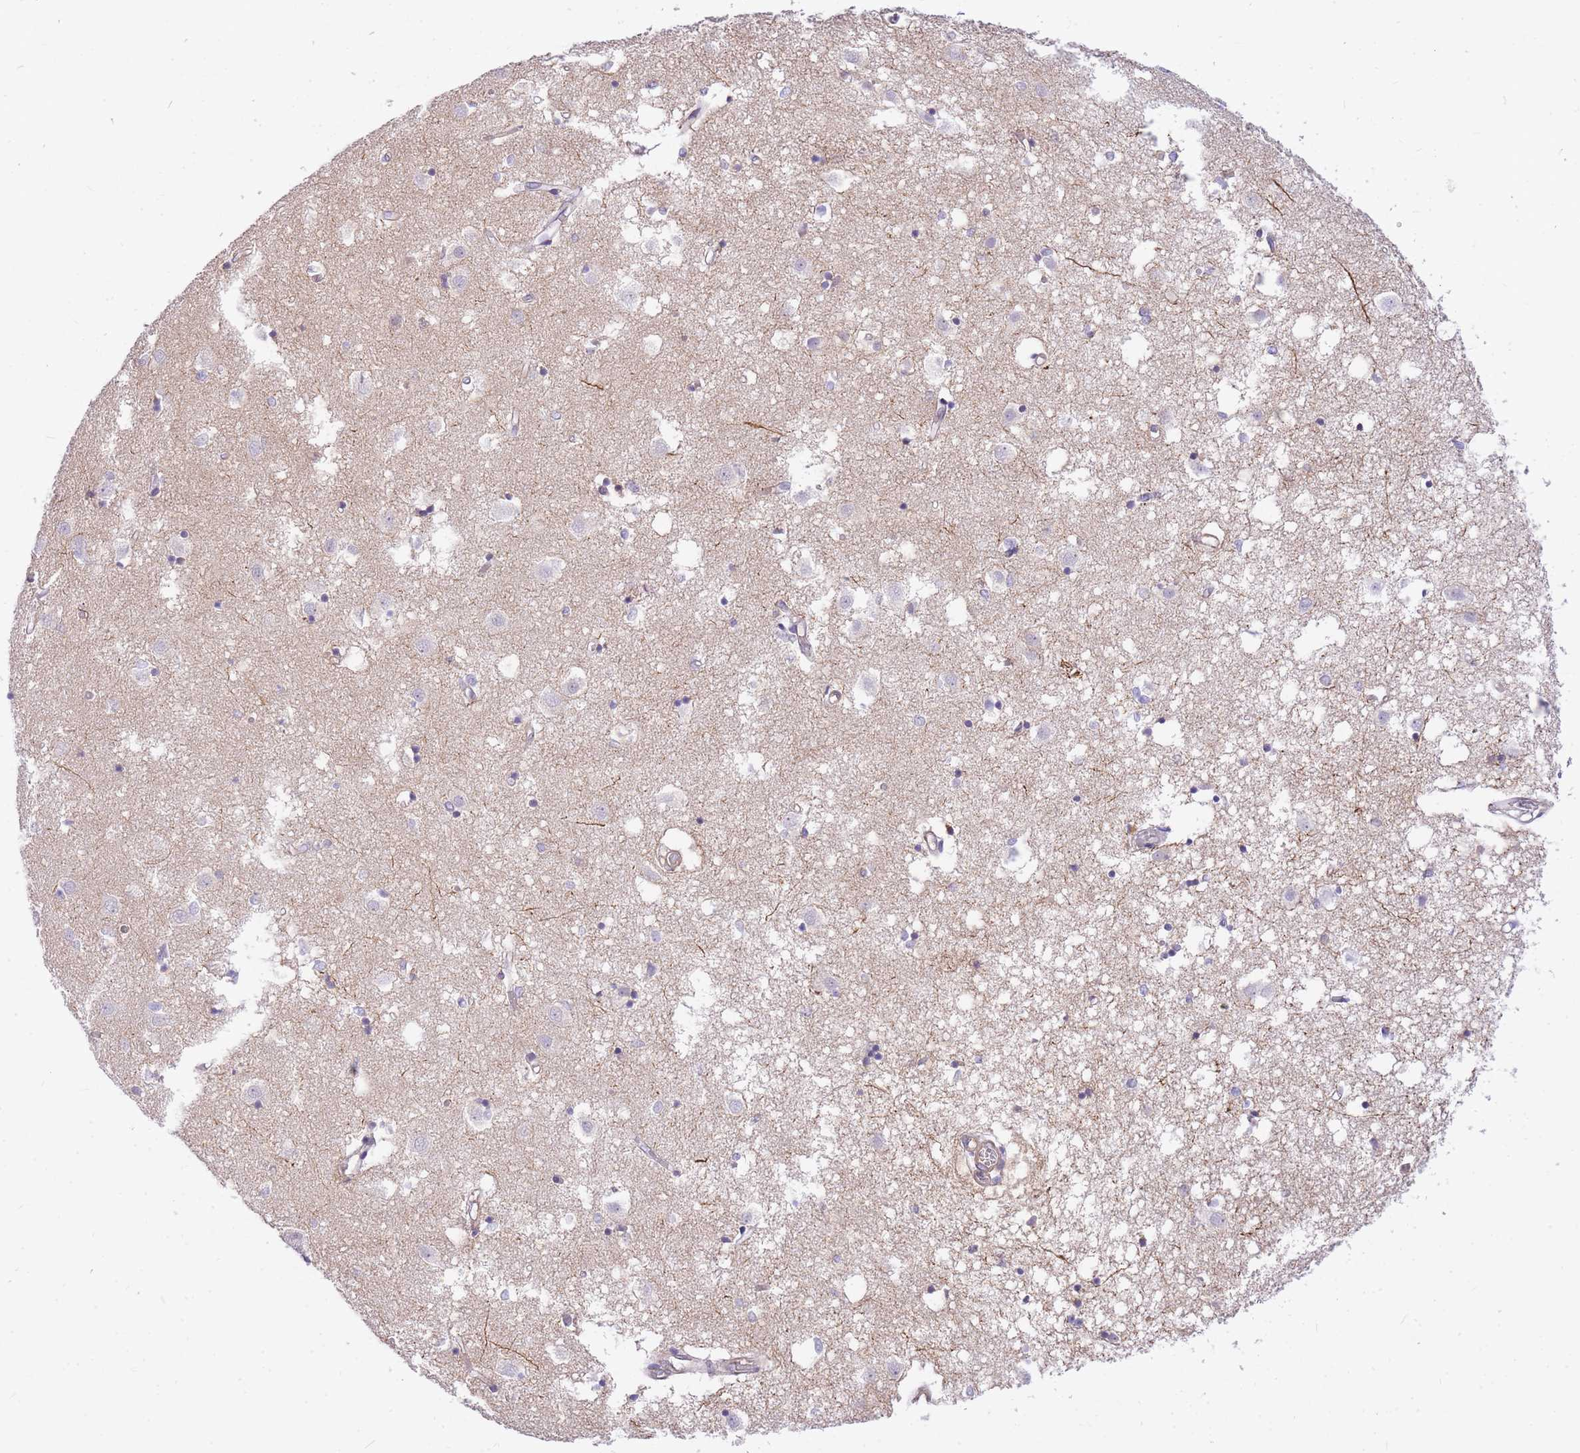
{"staining": {"intensity": "negative", "quantity": "none", "location": "none"}, "tissue": "caudate", "cell_type": "Glial cells", "image_type": "normal", "snomed": [{"axis": "morphology", "description": "Normal tissue, NOS"}, {"axis": "topography", "description": "Lateral ventricle wall"}], "caption": "Caudate stained for a protein using immunohistochemistry (IHC) reveals no positivity glial cells.", "gene": "S100PBP", "patient": {"sex": "male", "age": 70}}